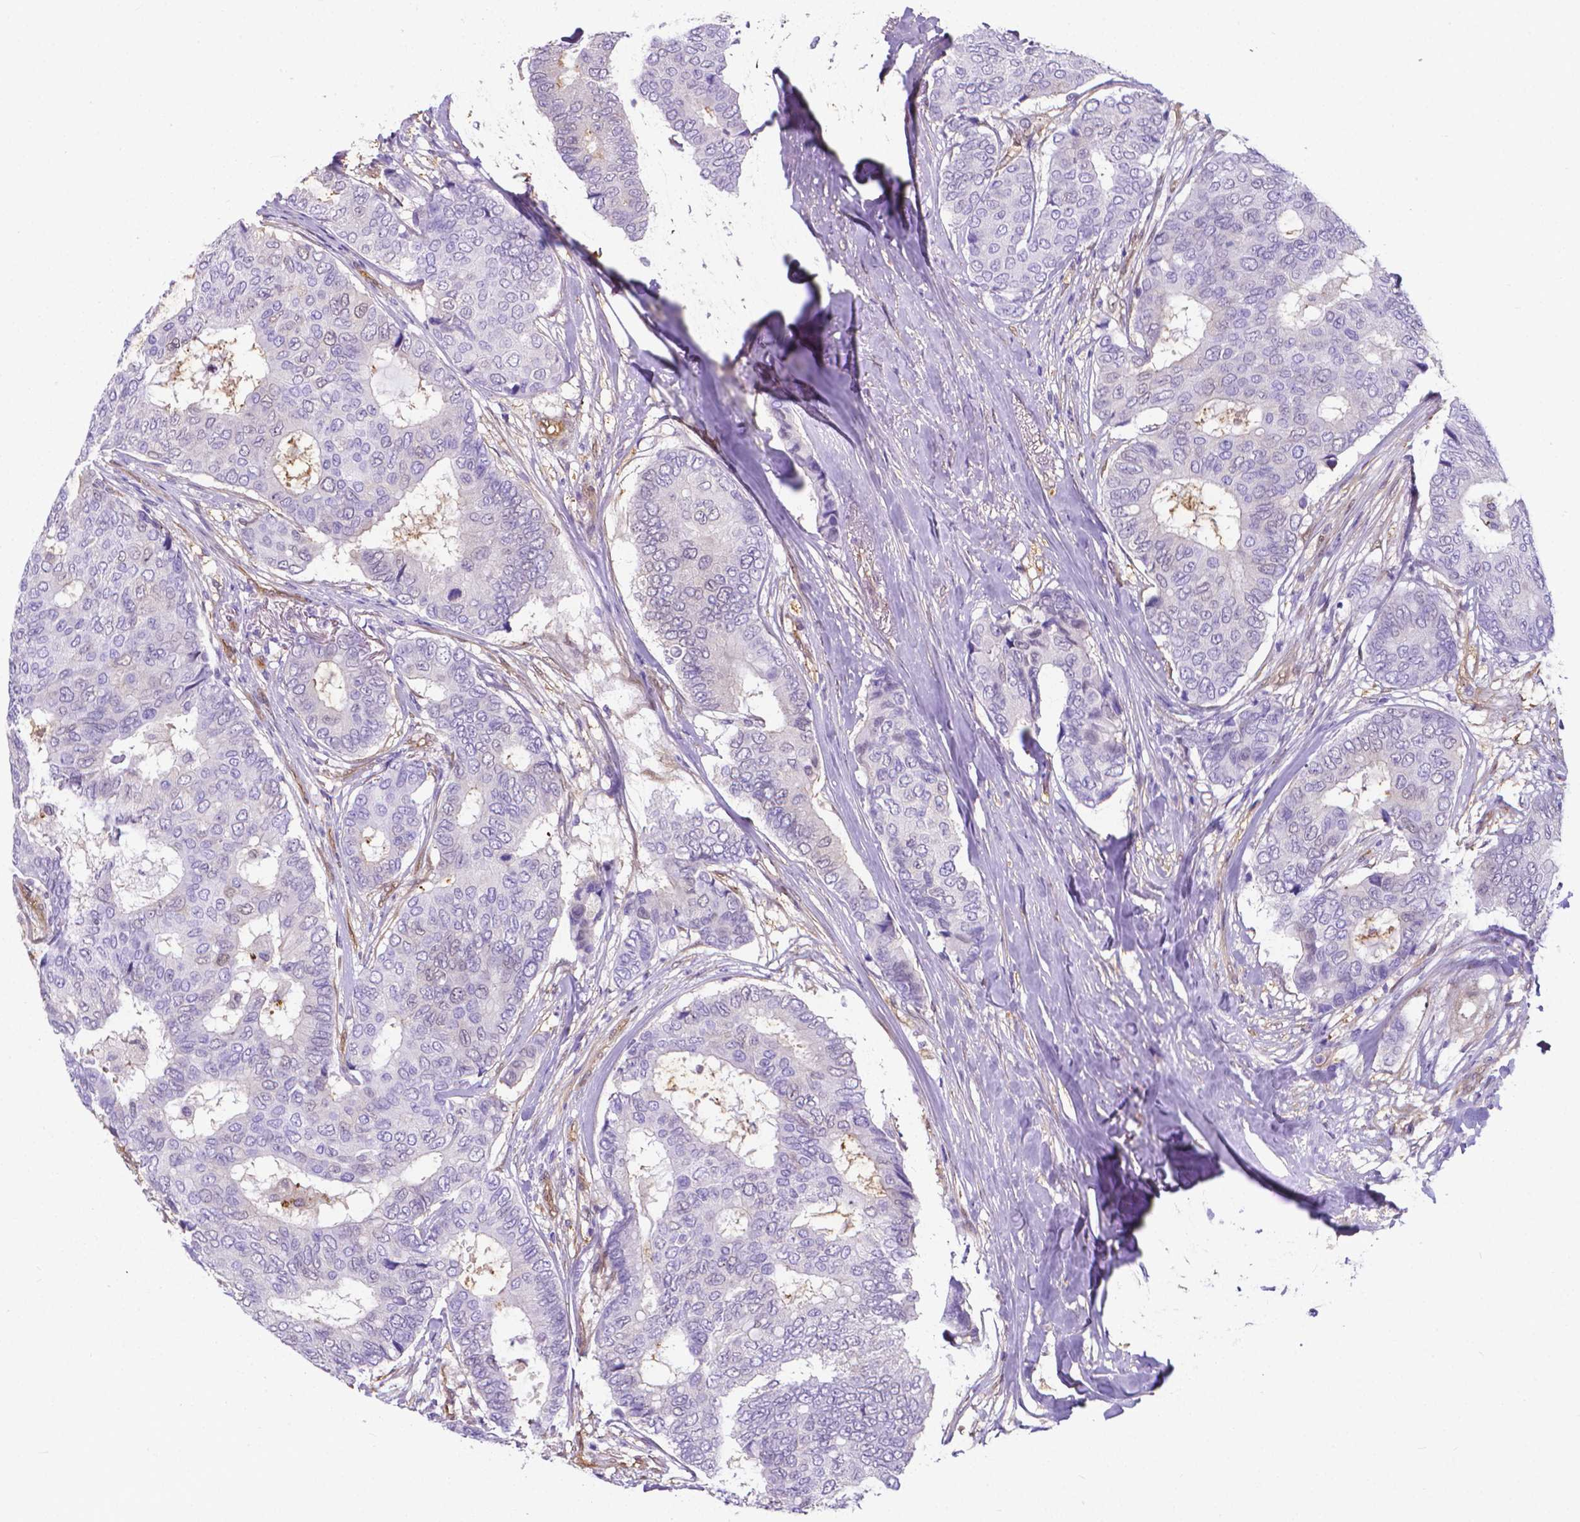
{"staining": {"intensity": "negative", "quantity": "none", "location": "none"}, "tissue": "breast cancer", "cell_type": "Tumor cells", "image_type": "cancer", "snomed": [{"axis": "morphology", "description": "Duct carcinoma"}, {"axis": "topography", "description": "Breast"}], "caption": "Image shows no significant protein positivity in tumor cells of intraductal carcinoma (breast).", "gene": "CLIC4", "patient": {"sex": "female", "age": 75}}